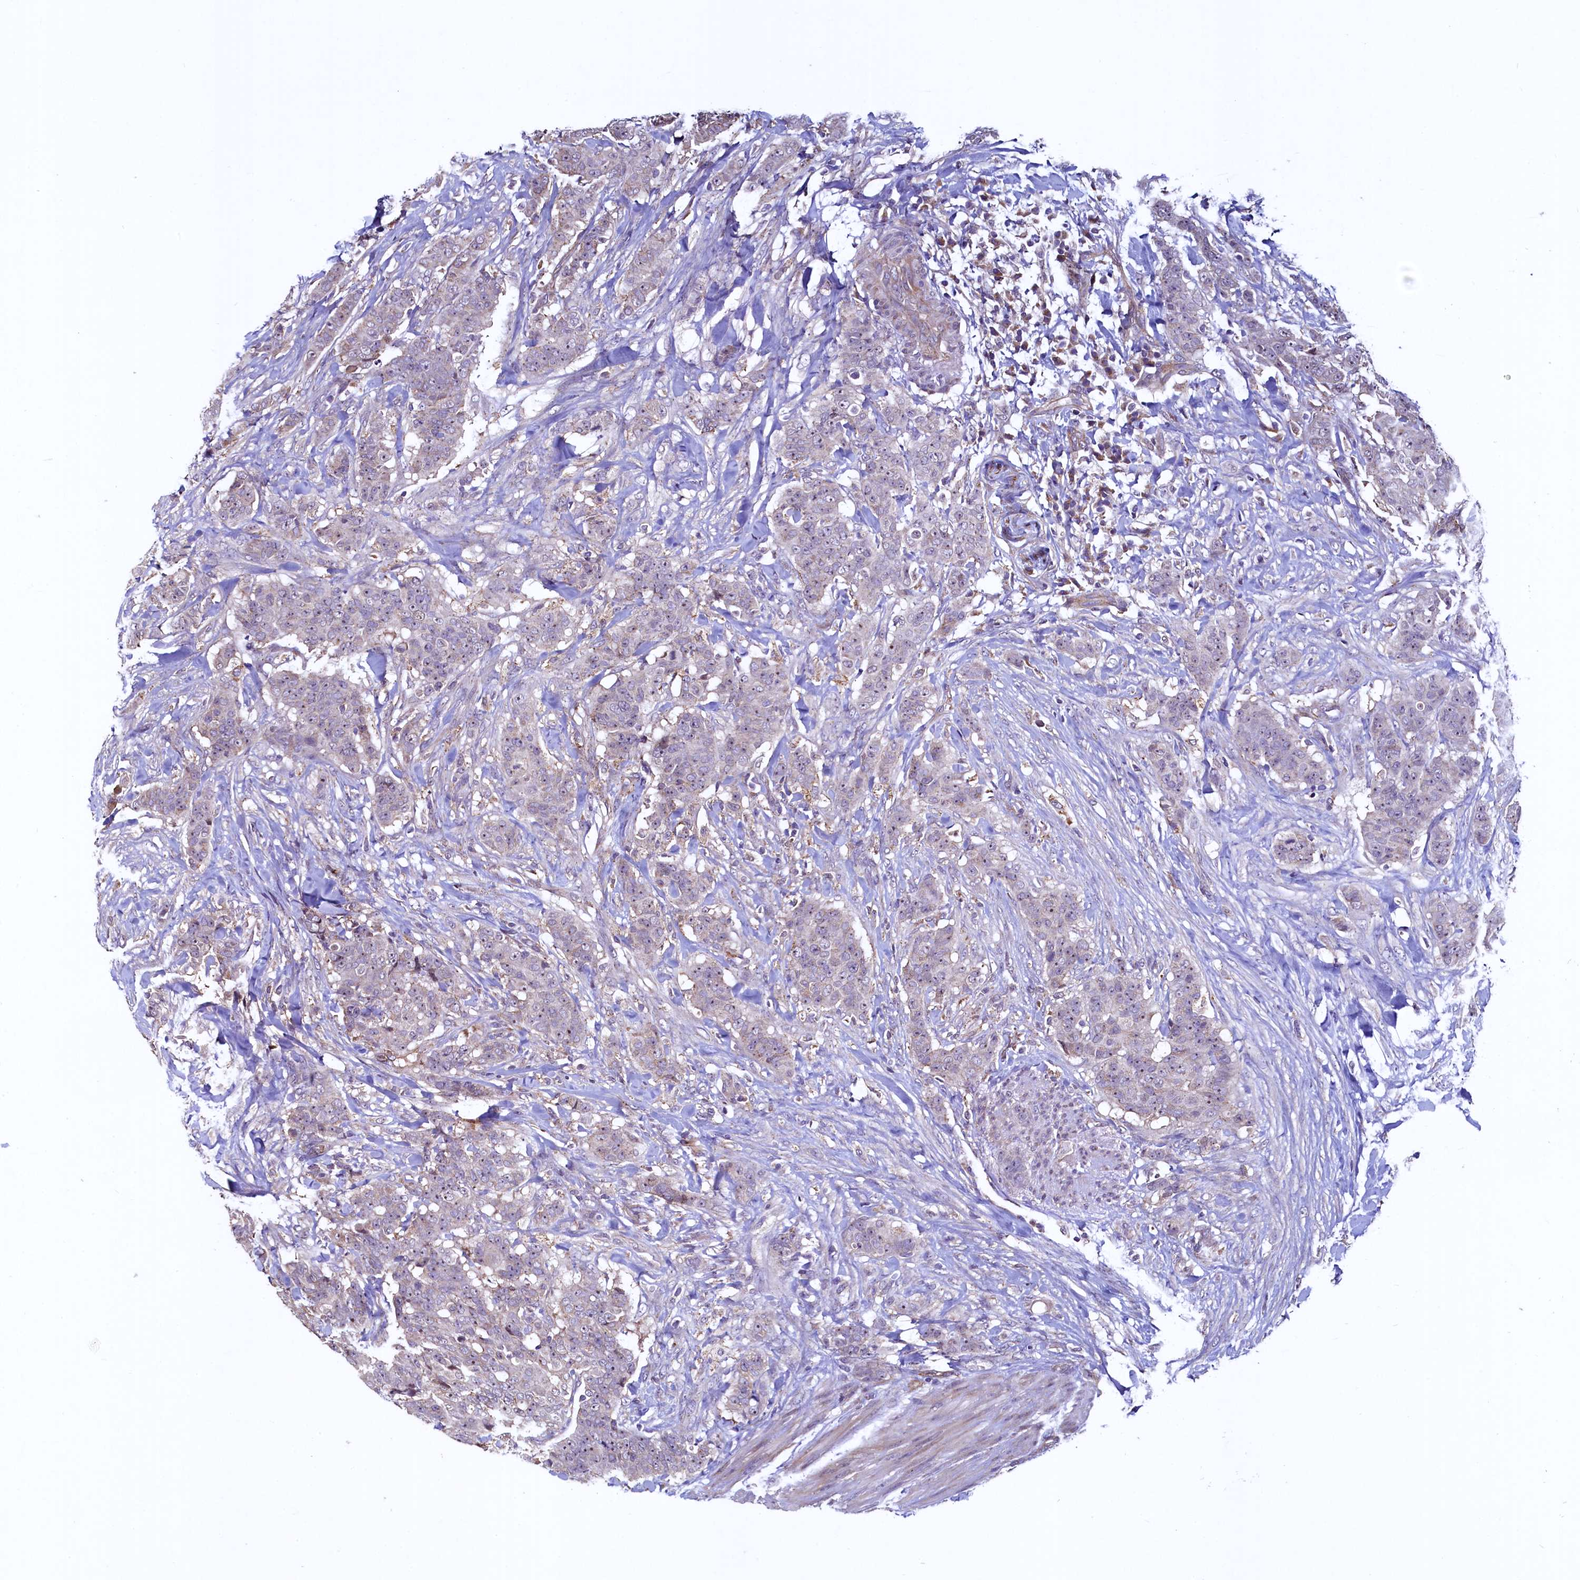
{"staining": {"intensity": "weak", "quantity": "<25%", "location": "cytoplasmic/membranous"}, "tissue": "breast cancer", "cell_type": "Tumor cells", "image_type": "cancer", "snomed": [{"axis": "morphology", "description": "Duct carcinoma"}, {"axis": "topography", "description": "Breast"}], "caption": "Protein analysis of breast cancer (infiltrating ductal carcinoma) shows no significant expression in tumor cells.", "gene": "PALM", "patient": {"sex": "female", "age": 40}}